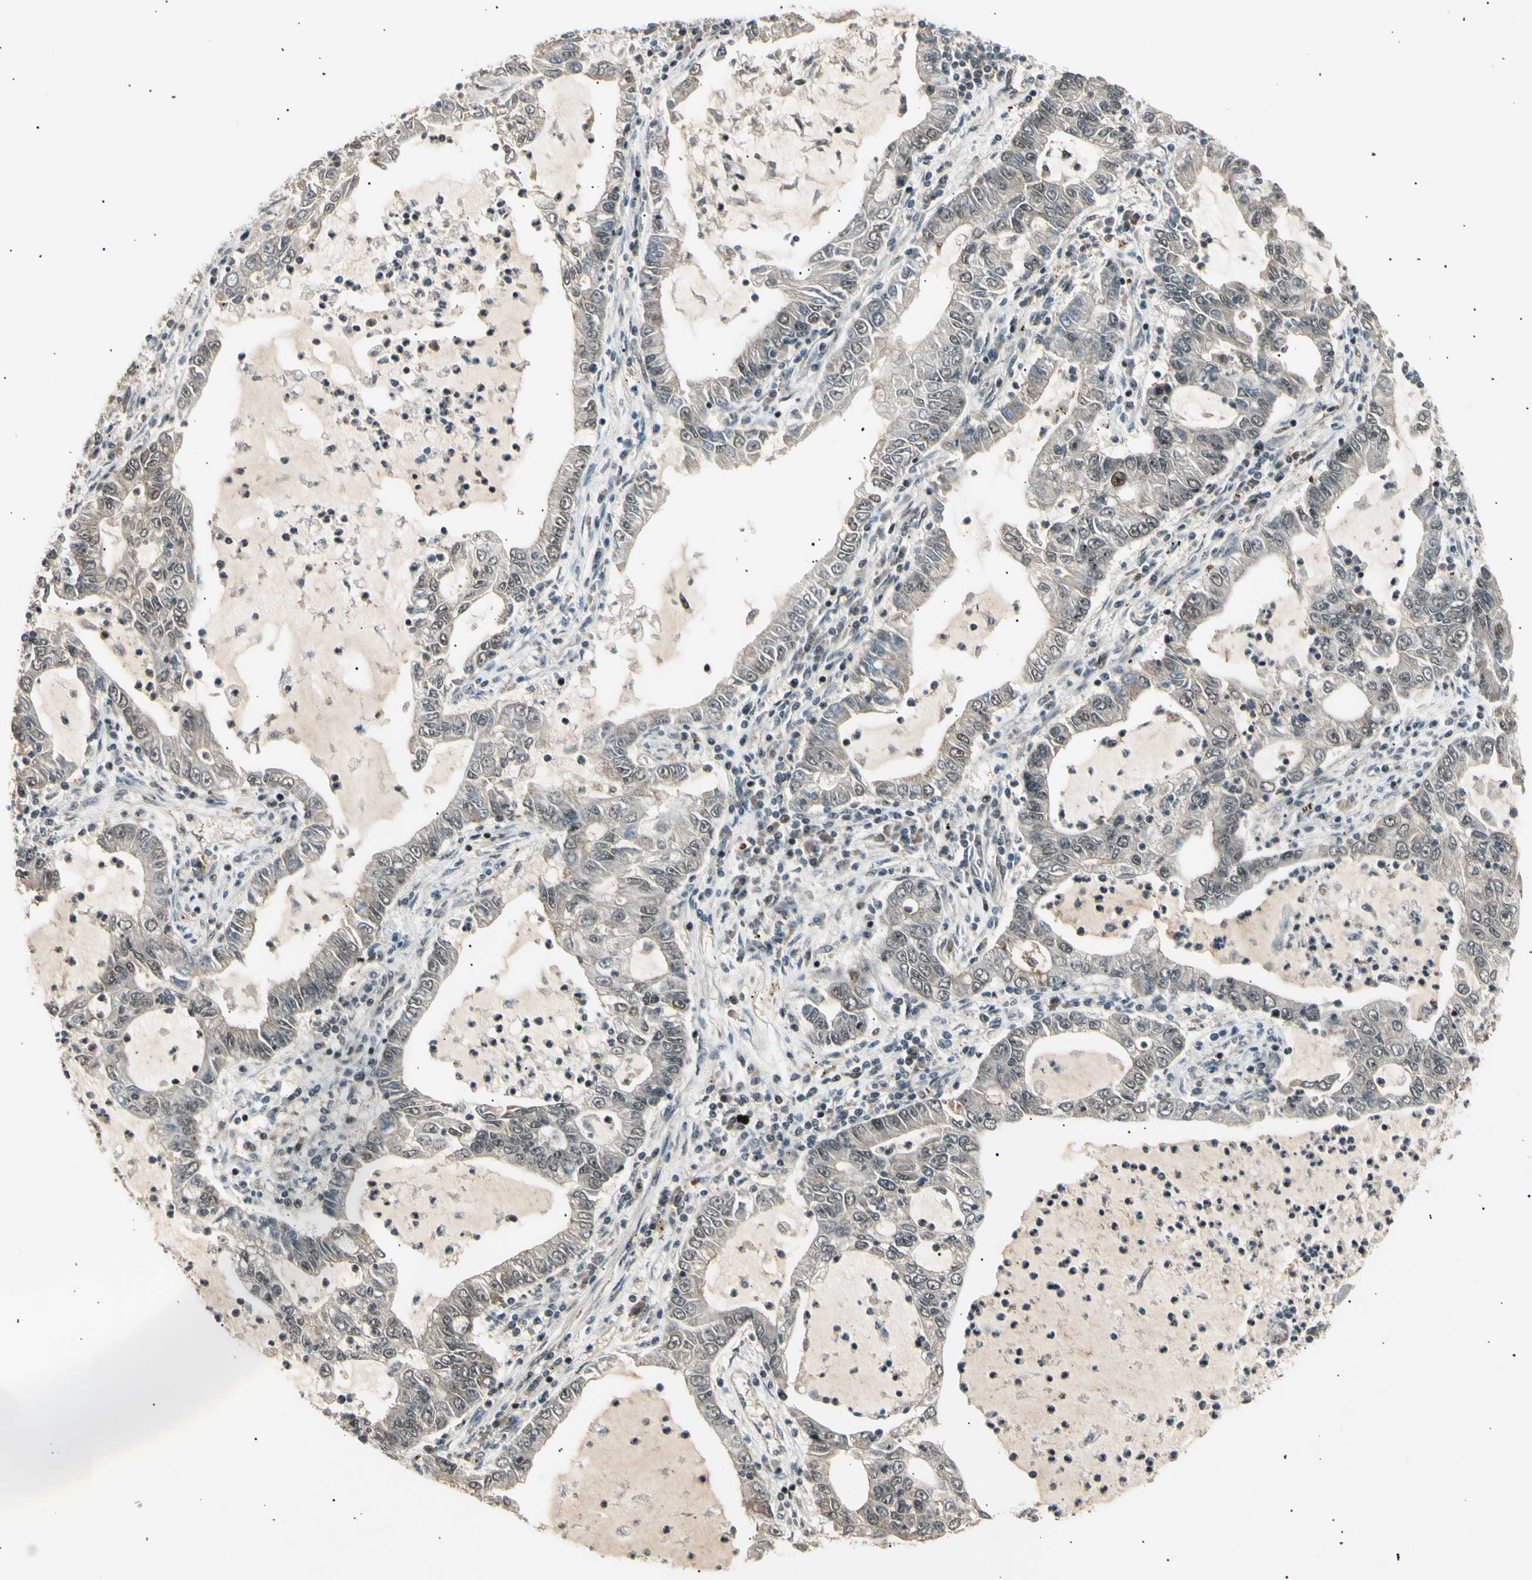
{"staining": {"intensity": "weak", "quantity": "25%-75%", "location": "cytoplasmic/membranous"}, "tissue": "lung cancer", "cell_type": "Tumor cells", "image_type": "cancer", "snomed": [{"axis": "morphology", "description": "Adenocarcinoma, NOS"}, {"axis": "topography", "description": "Lung"}], "caption": "Immunohistochemical staining of lung cancer shows weak cytoplasmic/membranous protein expression in about 25%-75% of tumor cells. The protein of interest is stained brown, and the nuclei are stained in blue (DAB IHC with brightfield microscopy, high magnification).", "gene": "NUAK2", "patient": {"sex": "female", "age": 51}}